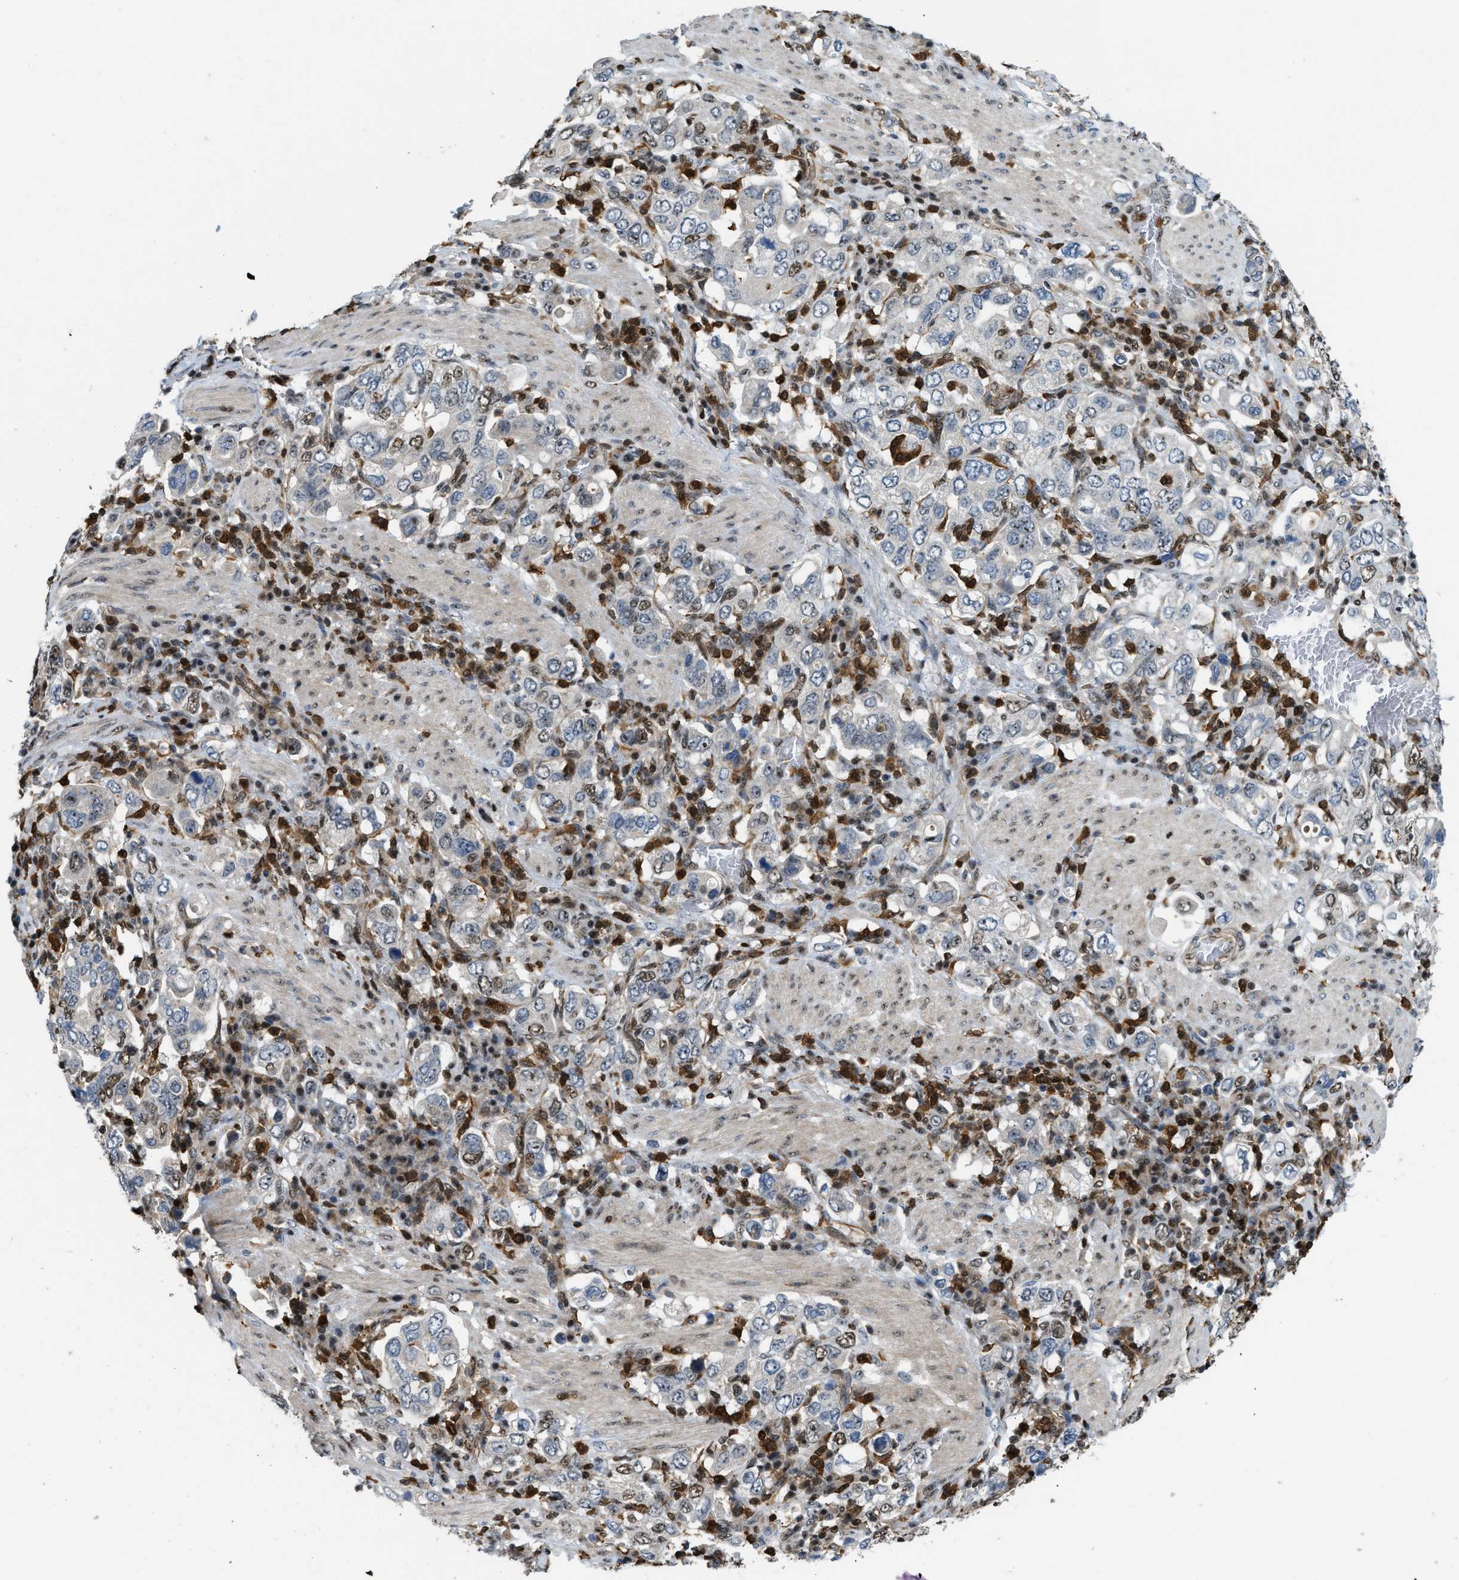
{"staining": {"intensity": "moderate", "quantity": "25%-75%", "location": "nuclear"}, "tissue": "stomach cancer", "cell_type": "Tumor cells", "image_type": "cancer", "snomed": [{"axis": "morphology", "description": "Adenocarcinoma, NOS"}, {"axis": "topography", "description": "Stomach, upper"}], "caption": "Protein analysis of stomach cancer tissue shows moderate nuclear expression in approximately 25%-75% of tumor cells. The staining was performed using DAB (3,3'-diaminobenzidine) to visualize the protein expression in brown, while the nuclei were stained in blue with hematoxylin (Magnification: 20x).", "gene": "E2F1", "patient": {"sex": "male", "age": 62}}